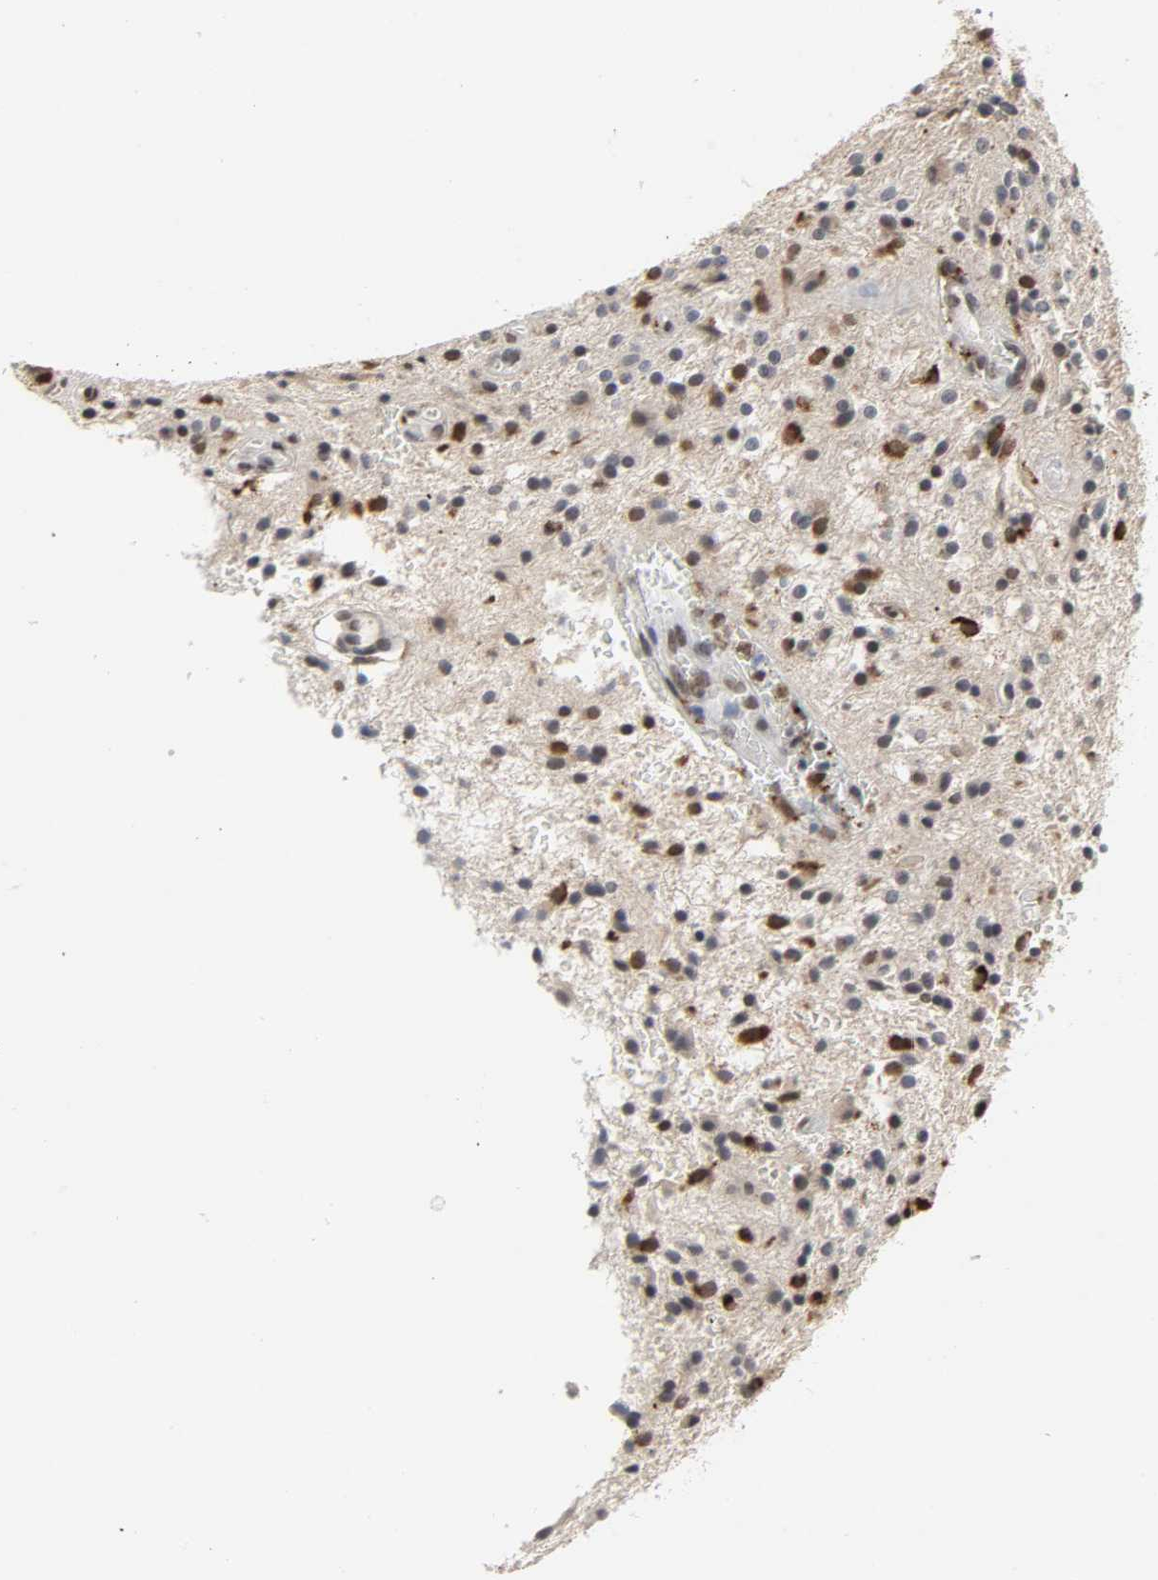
{"staining": {"intensity": "strong", "quantity": "25%-75%", "location": "nuclear"}, "tissue": "glioma", "cell_type": "Tumor cells", "image_type": "cancer", "snomed": [{"axis": "morphology", "description": "Glioma, malignant, NOS"}, {"axis": "topography", "description": "Cerebellum"}], "caption": "Immunohistochemical staining of glioma displays high levels of strong nuclear positivity in about 25%-75% of tumor cells.", "gene": "DAZAP1", "patient": {"sex": "female", "age": 10}}